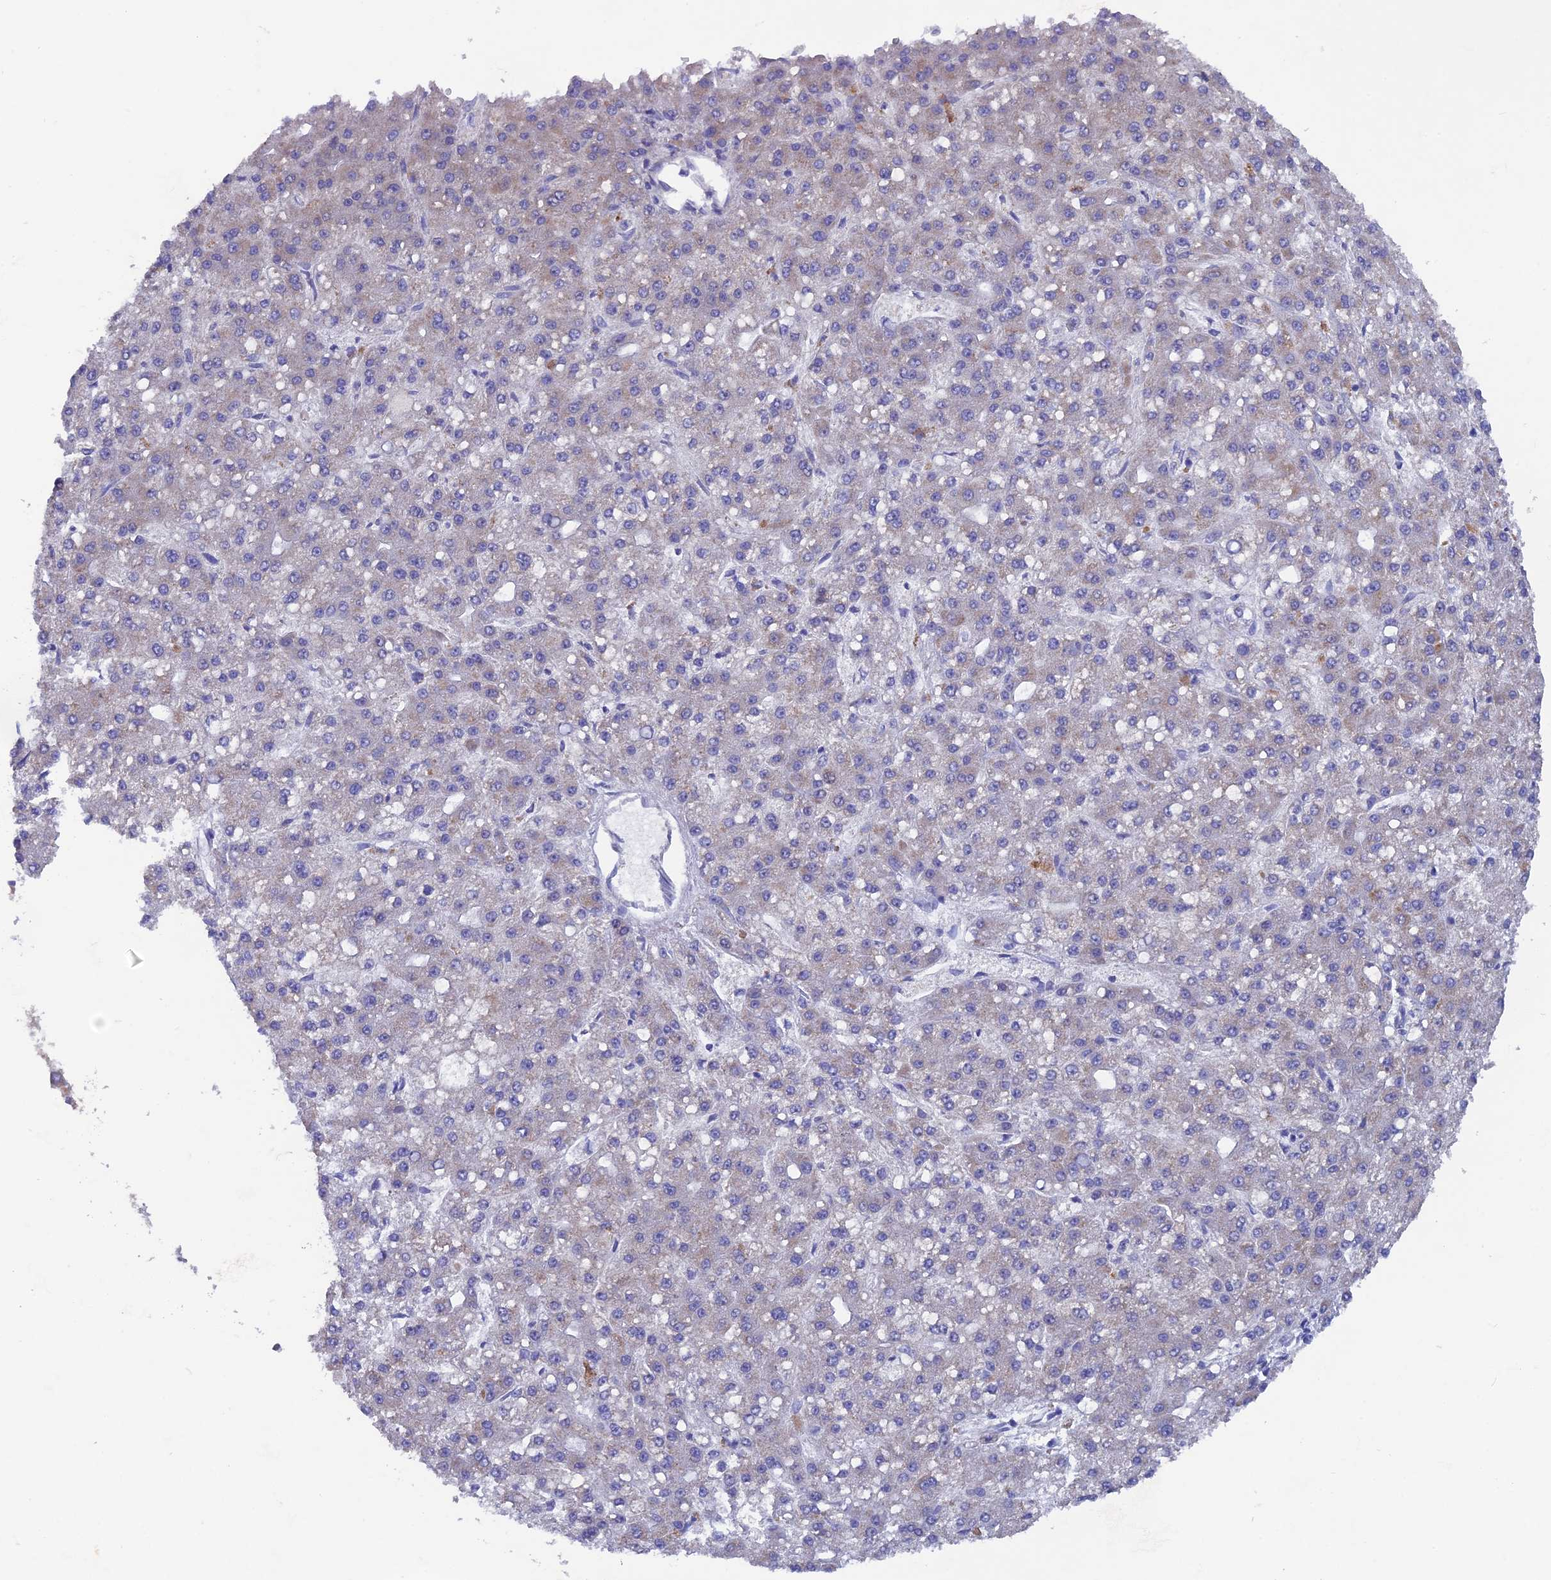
{"staining": {"intensity": "negative", "quantity": "none", "location": "none"}, "tissue": "liver cancer", "cell_type": "Tumor cells", "image_type": "cancer", "snomed": [{"axis": "morphology", "description": "Carcinoma, Hepatocellular, NOS"}, {"axis": "topography", "description": "Liver"}], "caption": "Liver cancer was stained to show a protein in brown. There is no significant staining in tumor cells.", "gene": "AK4", "patient": {"sex": "male", "age": 67}}